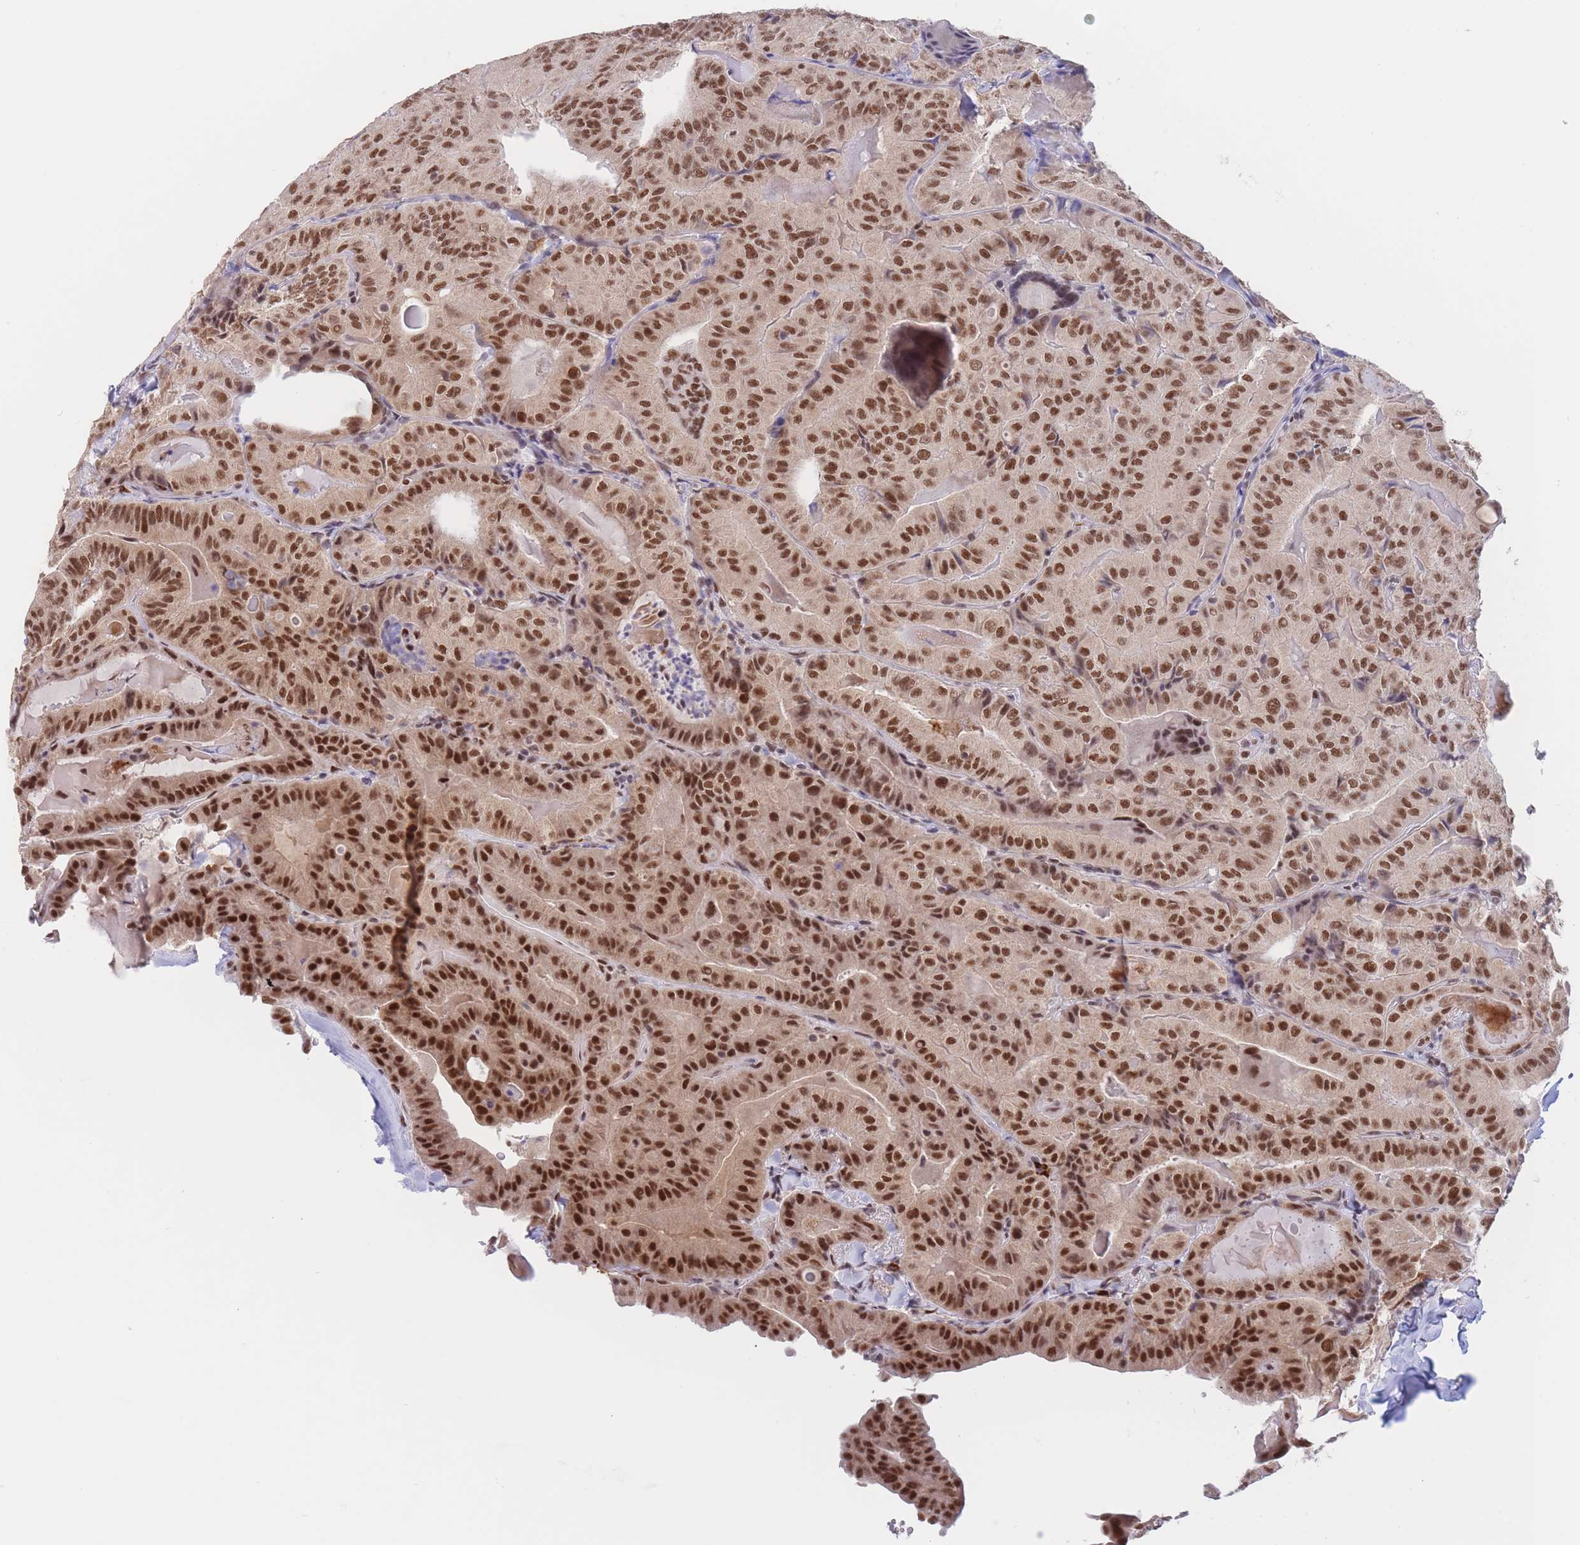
{"staining": {"intensity": "strong", "quantity": ">75%", "location": "nuclear"}, "tissue": "thyroid cancer", "cell_type": "Tumor cells", "image_type": "cancer", "snomed": [{"axis": "morphology", "description": "Papillary adenocarcinoma, NOS"}, {"axis": "topography", "description": "Thyroid gland"}], "caption": "A brown stain highlights strong nuclear positivity of a protein in papillary adenocarcinoma (thyroid) tumor cells.", "gene": "SMAD9", "patient": {"sex": "female", "age": 68}}